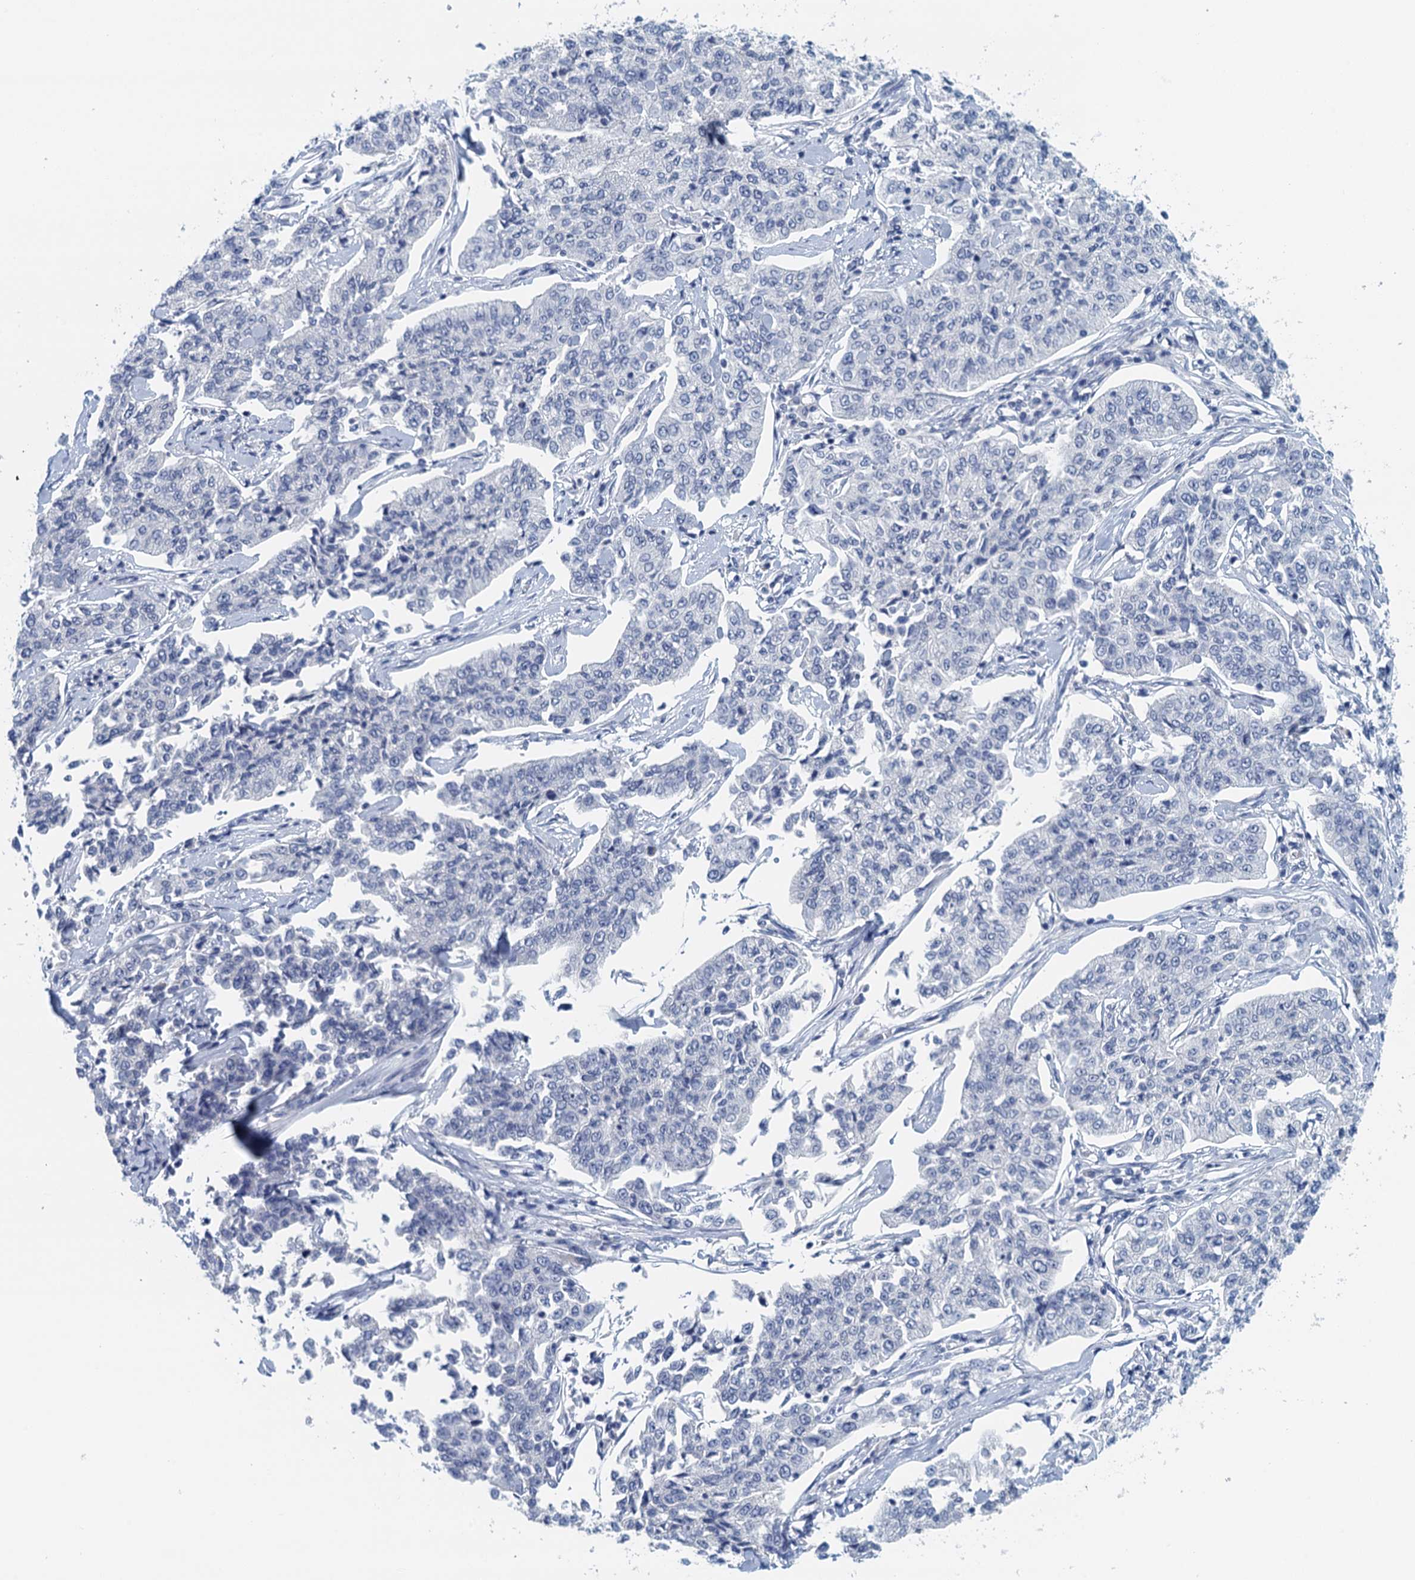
{"staining": {"intensity": "negative", "quantity": "none", "location": "none"}, "tissue": "cervical cancer", "cell_type": "Tumor cells", "image_type": "cancer", "snomed": [{"axis": "morphology", "description": "Squamous cell carcinoma, NOS"}, {"axis": "topography", "description": "Cervix"}], "caption": "A histopathology image of cervical cancer (squamous cell carcinoma) stained for a protein displays no brown staining in tumor cells. Brightfield microscopy of immunohistochemistry (IHC) stained with DAB (3,3'-diaminobenzidine) (brown) and hematoxylin (blue), captured at high magnification.", "gene": "NUBP2", "patient": {"sex": "female", "age": 35}}